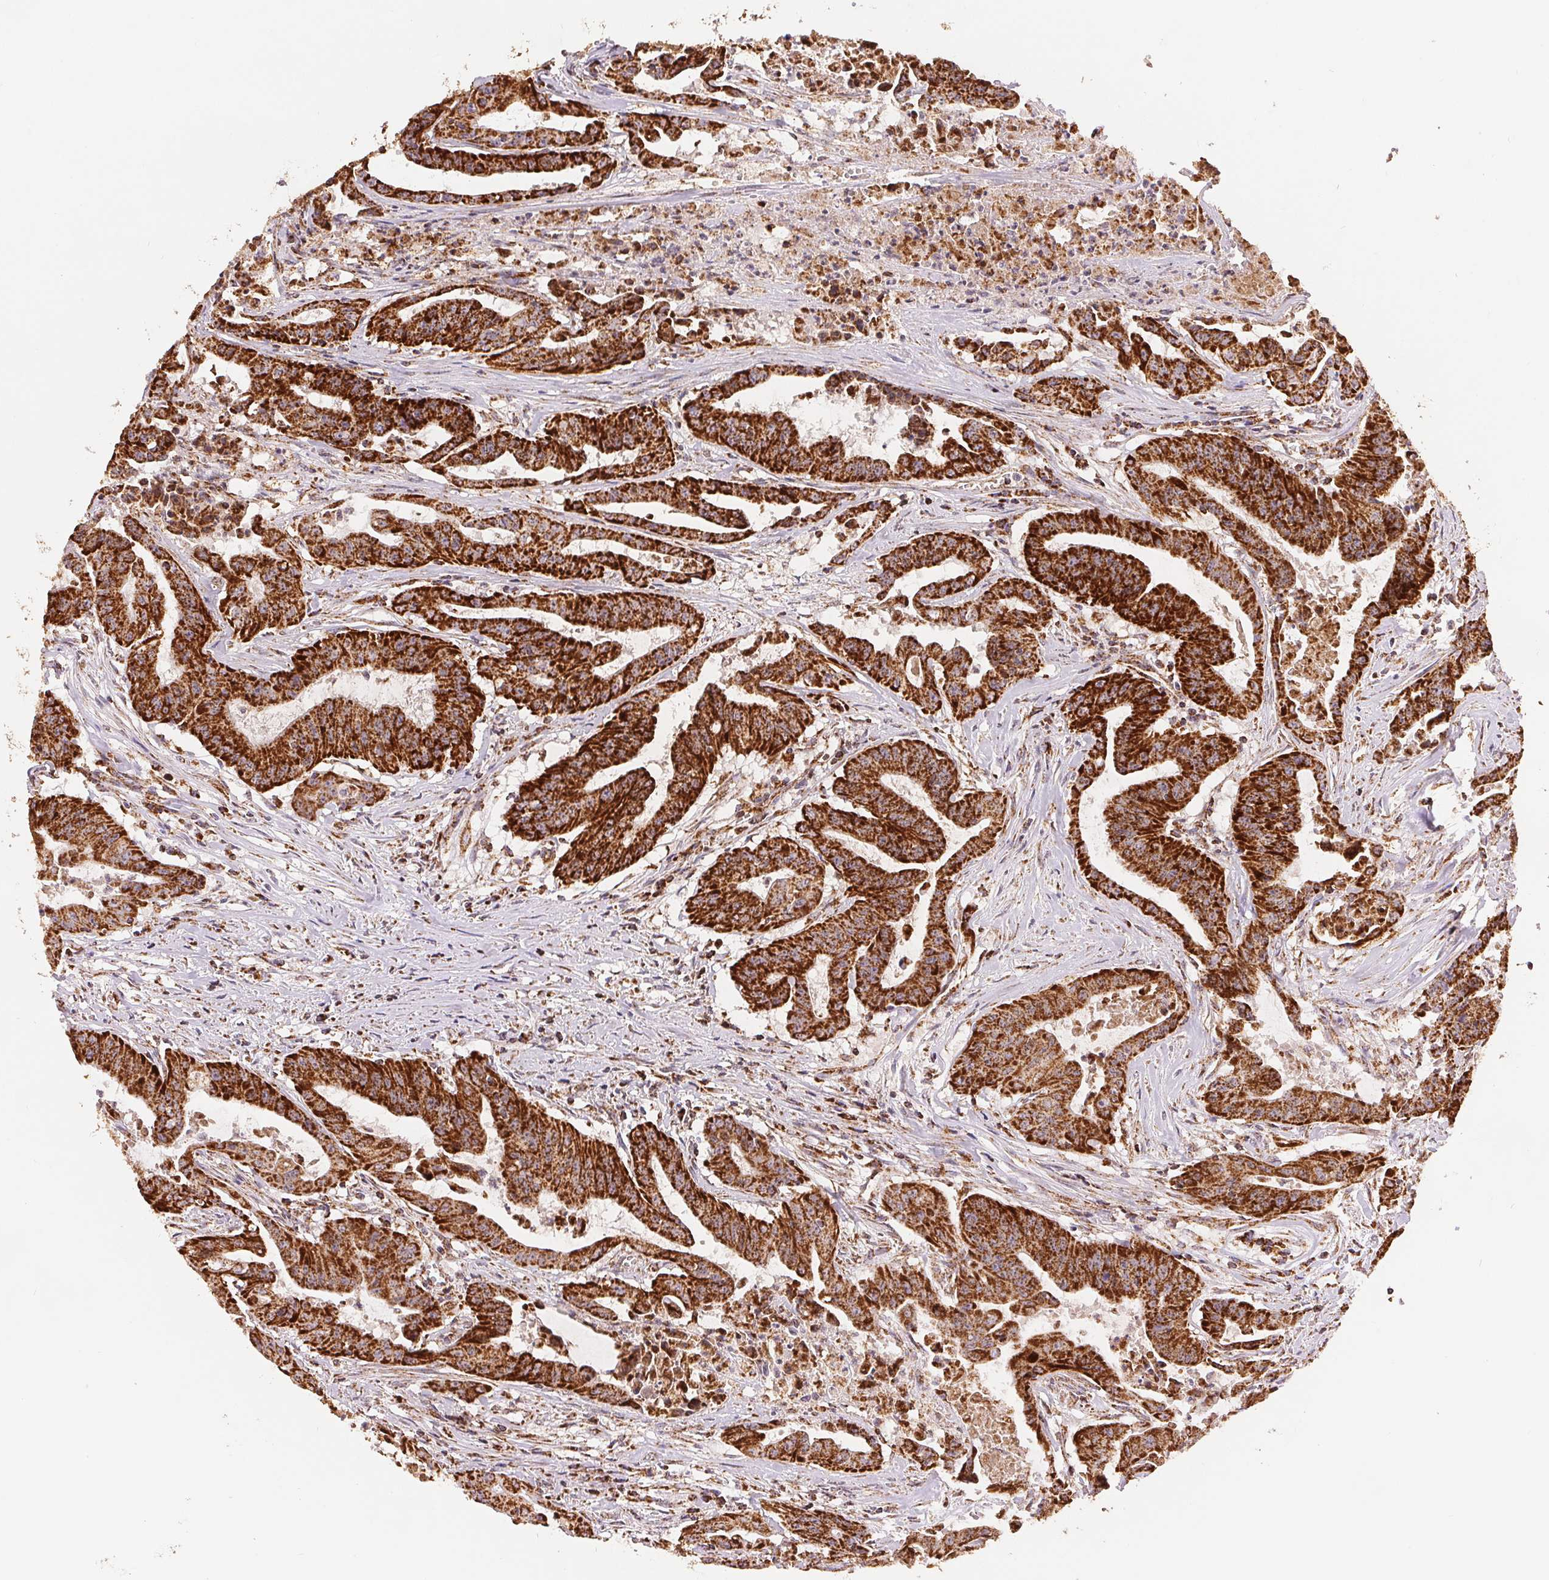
{"staining": {"intensity": "strong", "quantity": ">75%", "location": "cytoplasmic/membranous"}, "tissue": "colorectal cancer", "cell_type": "Tumor cells", "image_type": "cancer", "snomed": [{"axis": "morphology", "description": "Adenocarcinoma, NOS"}, {"axis": "topography", "description": "Colon"}], "caption": "Colorectal cancer stained with a protein marker displays strong staining in tumor cells.", "gene": "SDHB", "patient": {"sex": "male", "age": 33}}